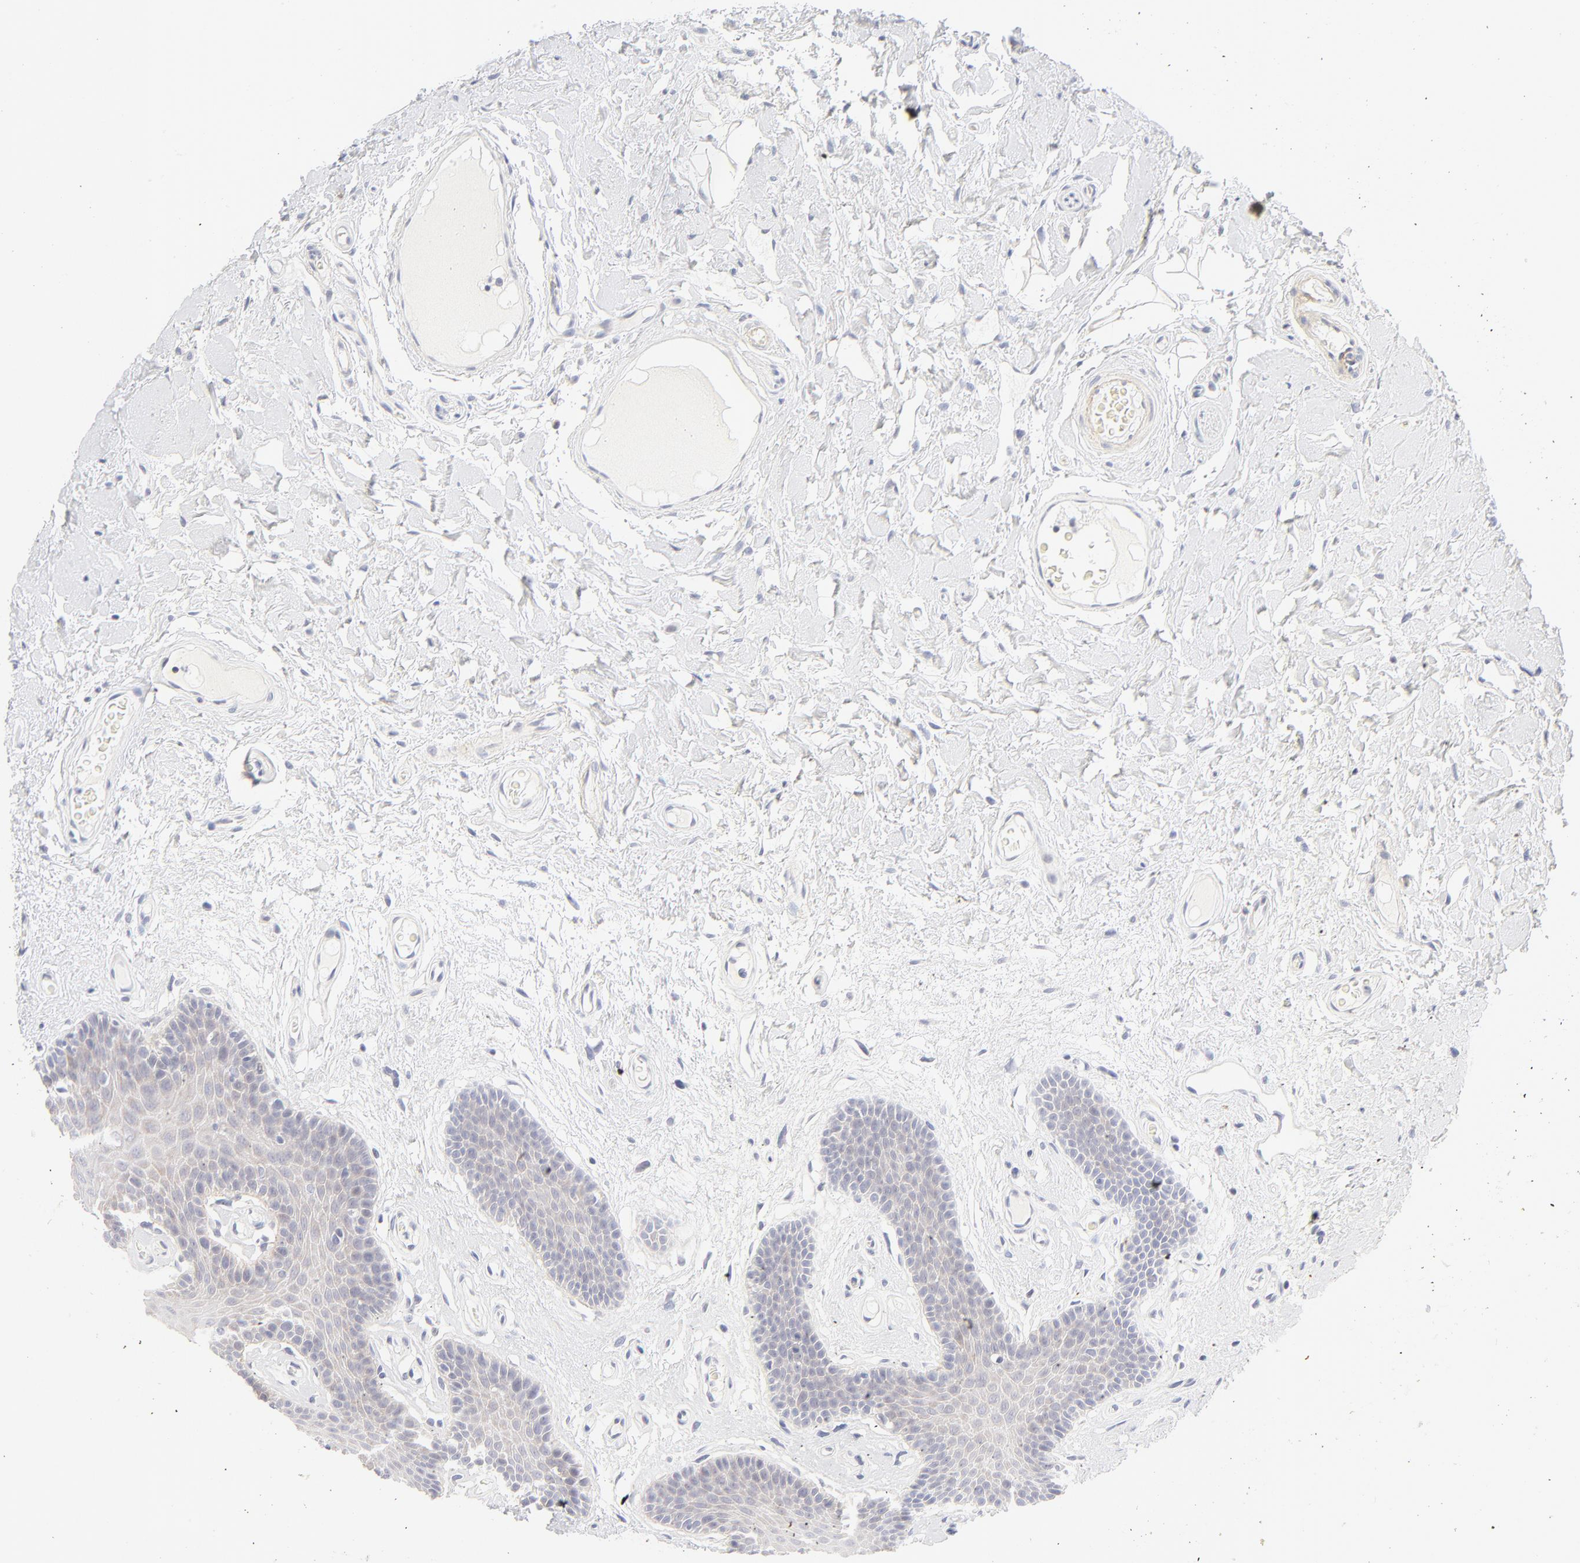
{"staining": {"intensity": "weak", "quantity": "<25%", "location": "cytoplasmic/membranous"}, "tissue": "oral mucosa", "cell_type": "Squamous epithelial cells", "image_type": "normal", "snomed": [{"axis": "morphology", "description": "Normal tissue, NOS"}, {"axis": "morphology", "description": "Squamous cell carcinoma, NOS"}, {"axis": "topography", "description": "Skeletal muscle"}, {"axis": "topography", "description": "Oral tissue"}, {"axis": "topography", "description": "Head-Neck"}], "caption": "An immunohistochemistry (IHC) photomicrograph of normal oral mucosa is shown. There is no staining in squamous epithelial cells of oral mucosa. (DAB IHC with hematoxylin counter stain).", "gene": "NPNT", "patient": {"sex": "male", "age": 71}}